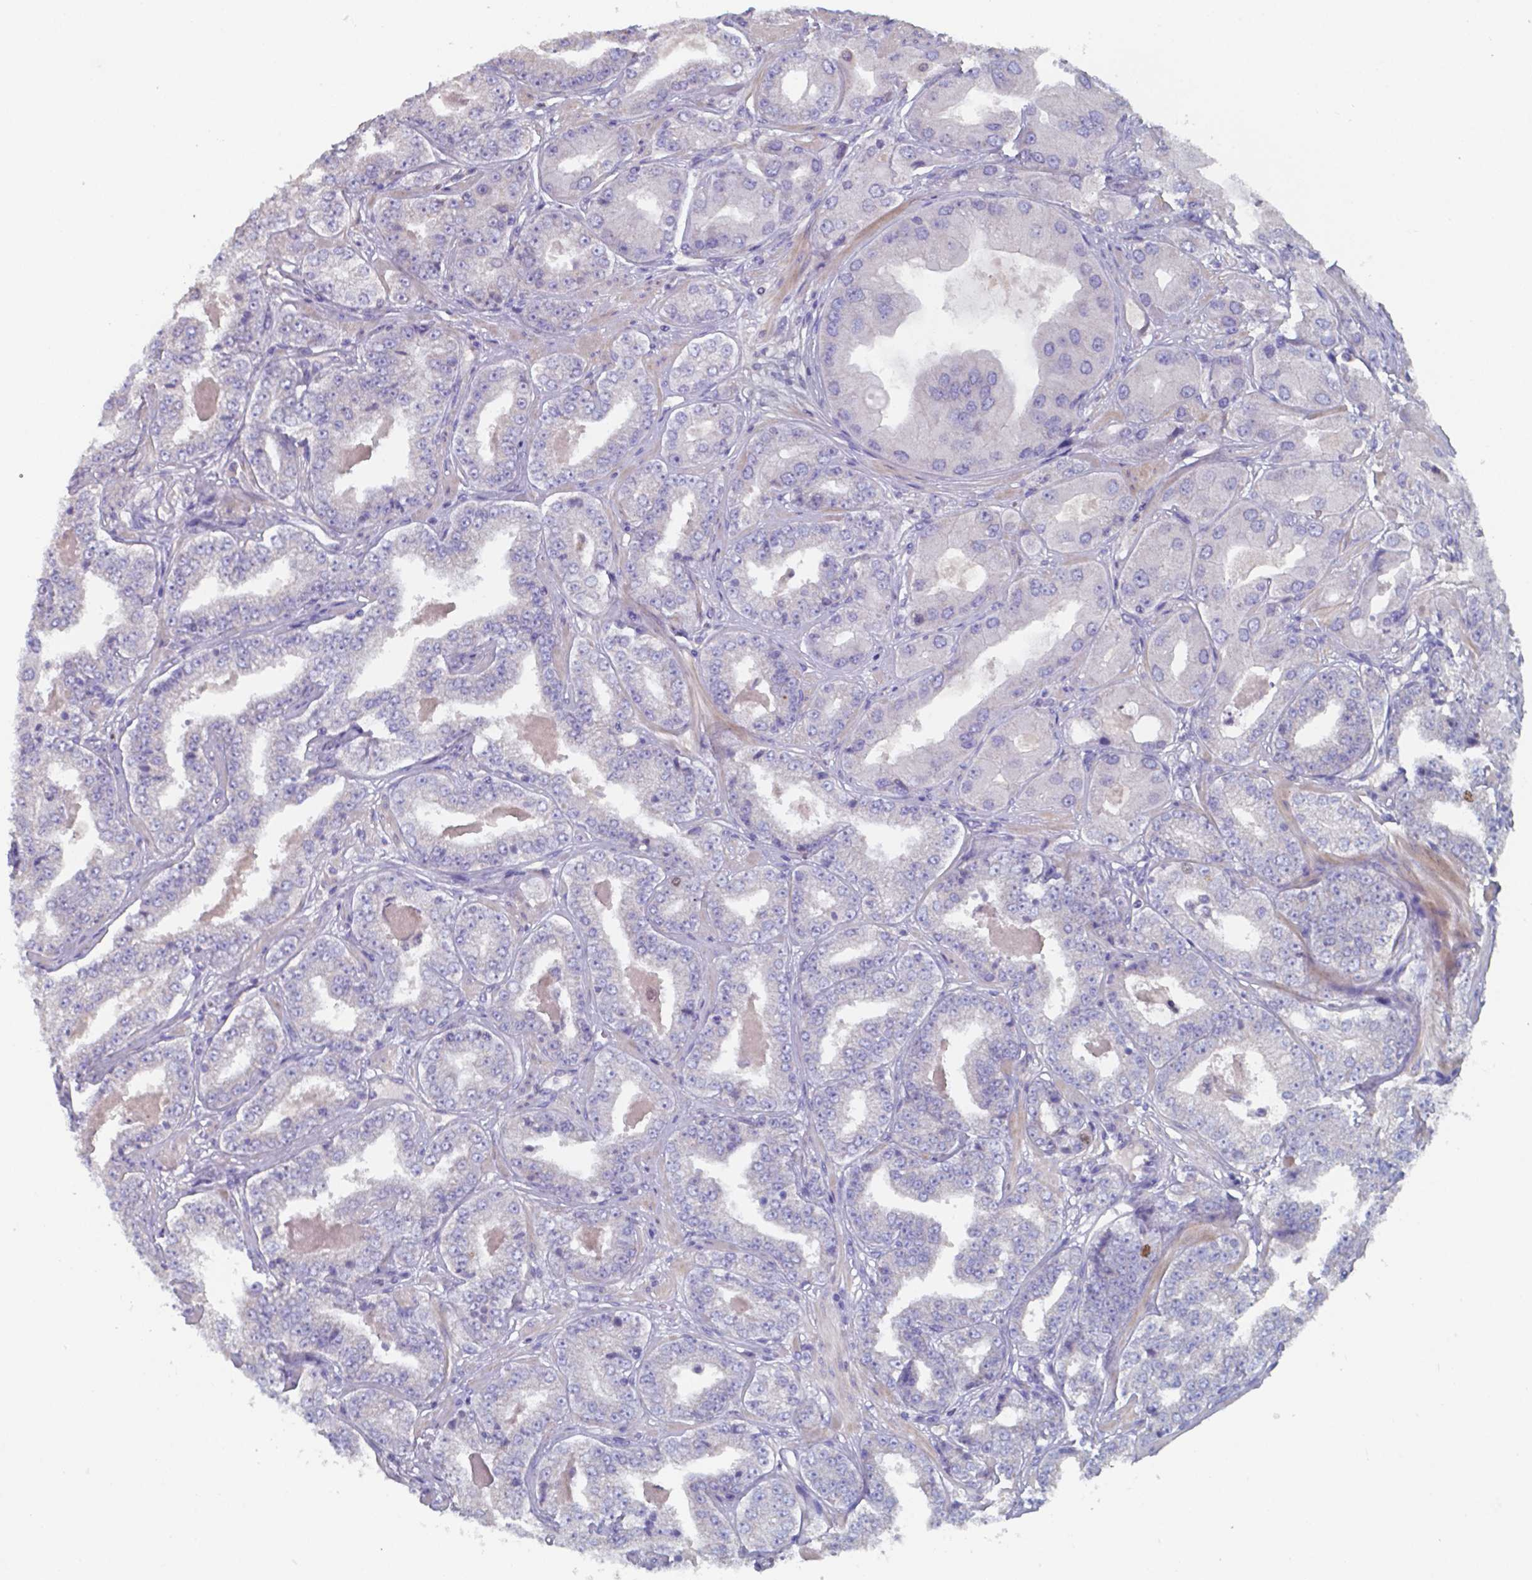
{"staining": {"intensity": "negative", "quantity": "none", "location": "none"}, "tissue": "prostate cancer", "cell_type": "Tumor cells", "image_type": "cancer", "snomed": [{"axis": "morphology", "description": "Adenocarcinoma, Low grade"}, {"axis": "topography", "description": "Prostate"}], "caption": "DAB immunohistochemical staining of prostate cancer shows no significant staining in tumor cells.", "gene": "FOXJ1", "patient": {"sex": "male", "age": 60}}